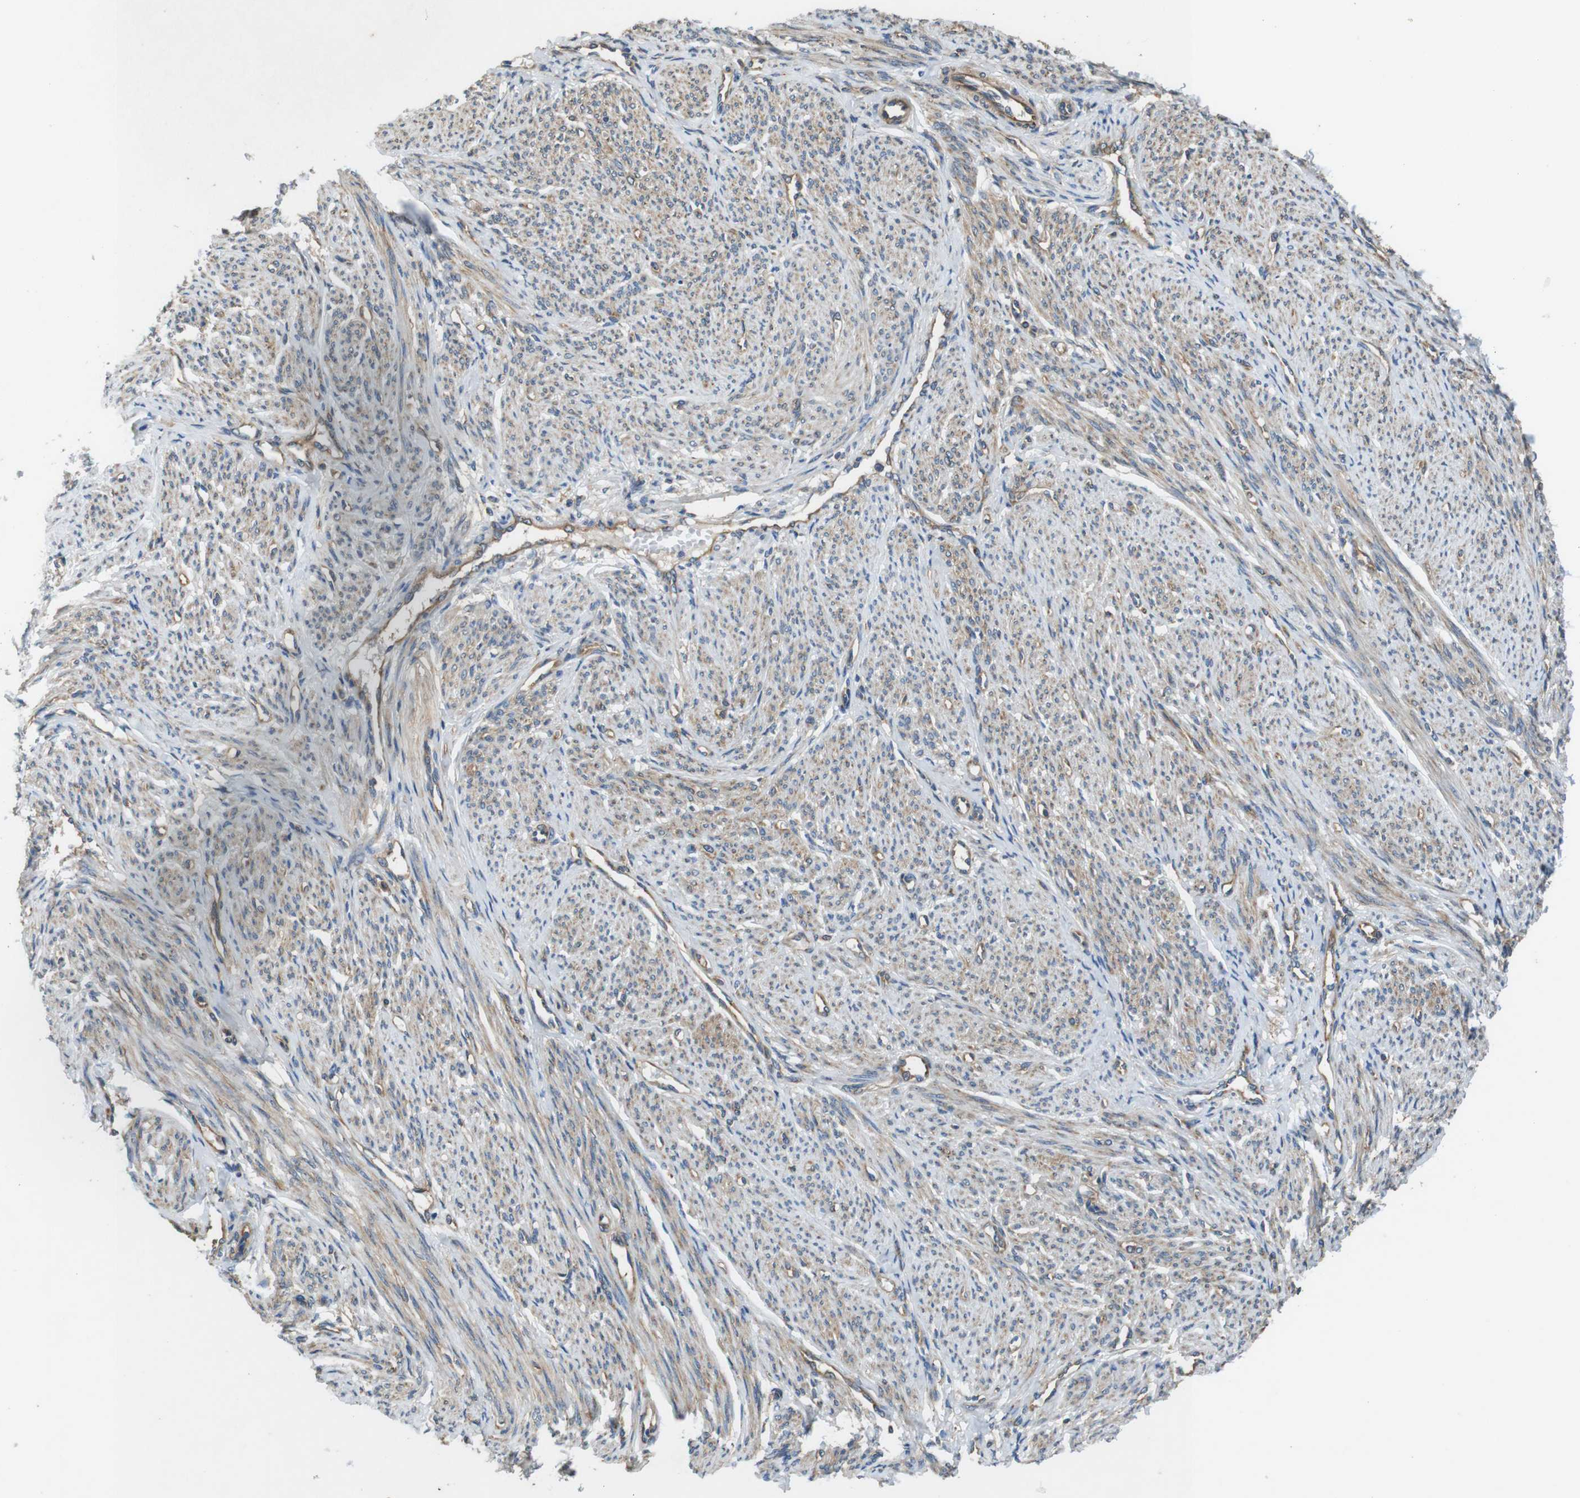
{"staining": {"intensity": "weak", "quantity": "25%-75%", "location": "cytoplasmic/membranous"}, "tissue": "smooth muscle", "cell_type": "Smooth muscle cells", "image_type": "normal", "snomed": [{"axis": "morphology", "description": "Normal tissue, NOS"}, {"axis": "topography", "description": "Smooth muscle"}], "caption": "The histopathology image exhibits staining of benign smooth muscle, revealing weak cytoplasmic/membranous protein positivity (brown color) within smooth muscle cells. Using DAB (brown) and hematoxylin (blue) stains, captured at high magnification using brightfield microscopy.", "gene": "DCTN1", "patient": {"sex": "female", "age": 65}}